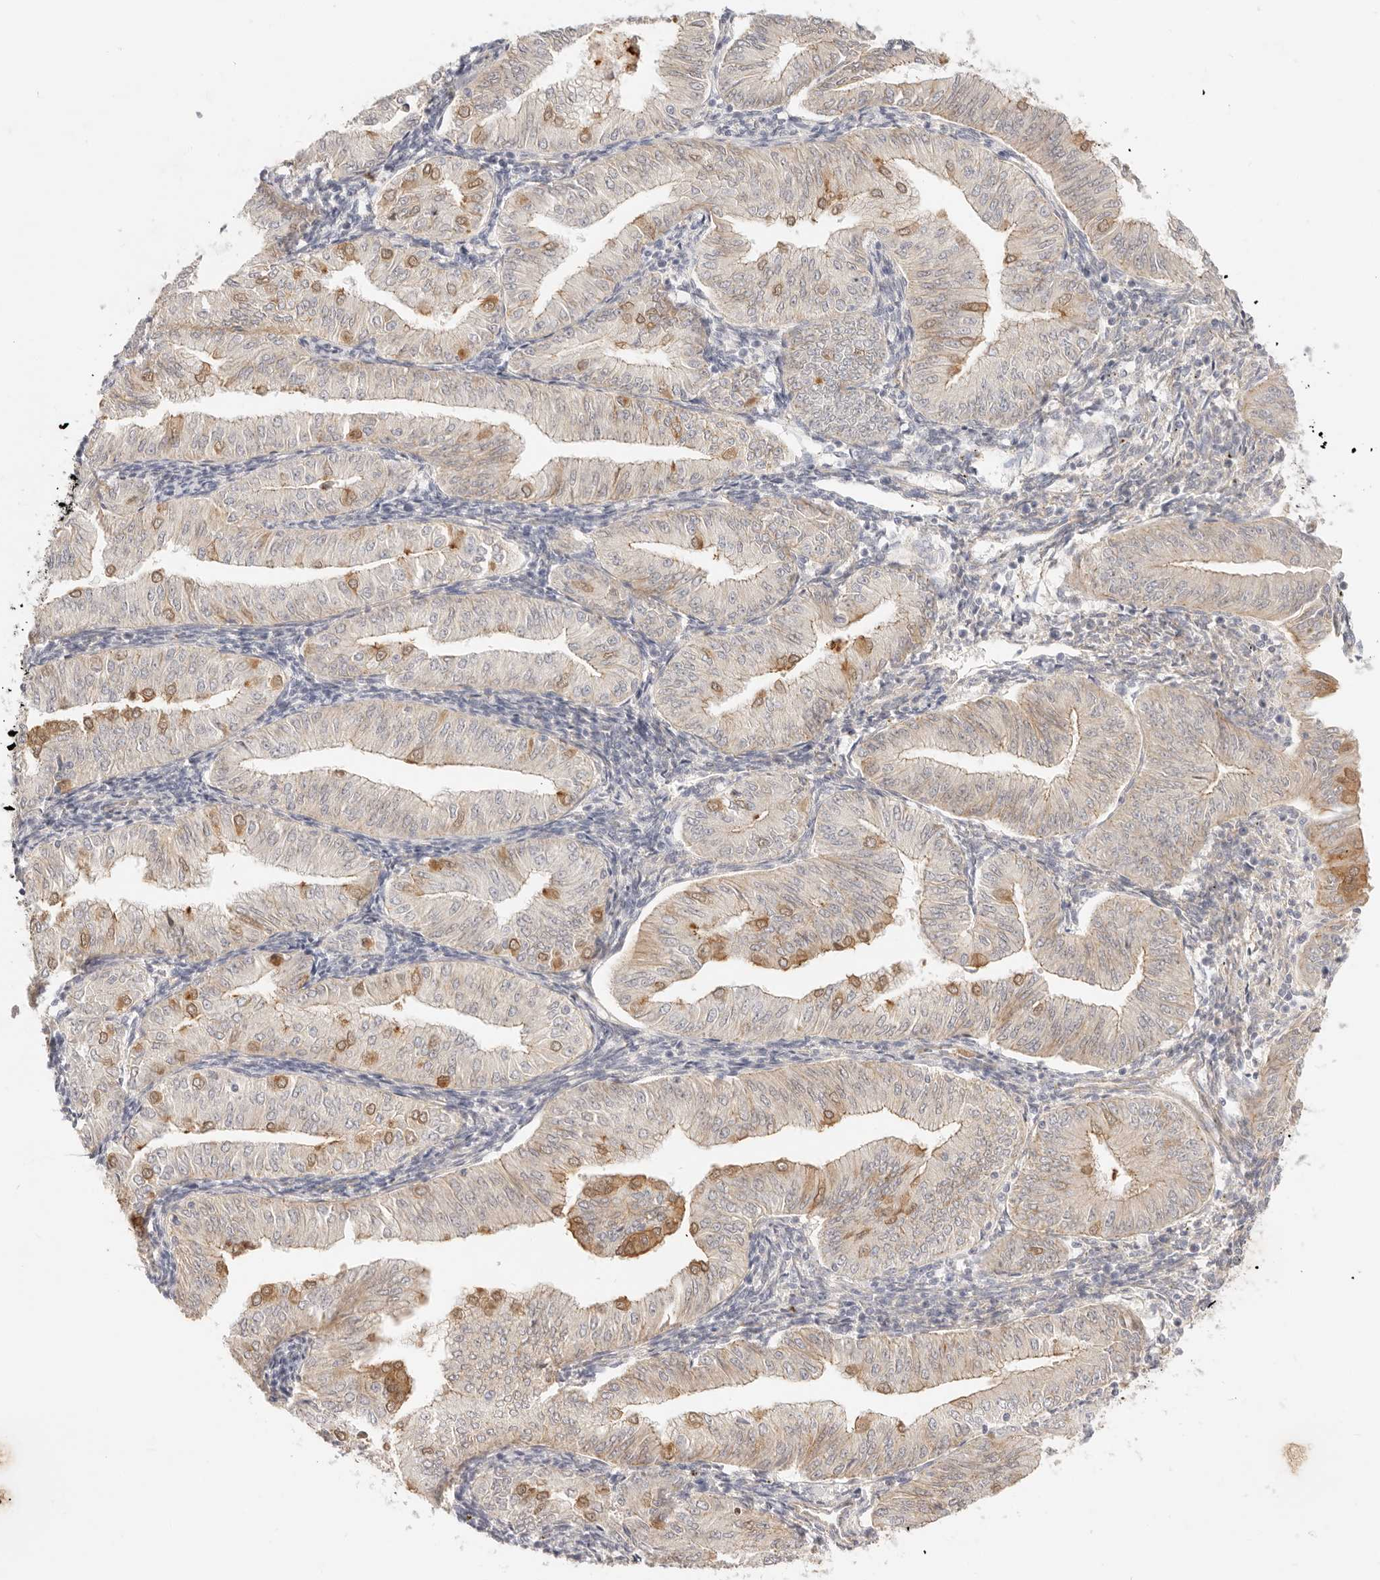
{"staining": {"intensity": "moderate", "quantity": "<25%", "location": "cytoplasmic/membranous"}, "tissue": "endometrial cancer", "cell_type": "Tumor cells", "image_type": "cancer", "snomed": [{"axis": "morphology", "description": "Normal tissue, NOS"}, {"axis": "morphology", "description": "Adenocarcinoma, NOS"}, {"axis": "topography", "description": "Endometrium"}], "caption": "A low amount of moderate cytoplasmic/membranous expression is identified in about <25% of tumor cells in endometrial cancer tissue. Immunohistochemistry stains the protein of interest in brown and the nuclei are stained blue.", "gene": "UBXN10", "patient": {"sex": "female", "age": 53}}